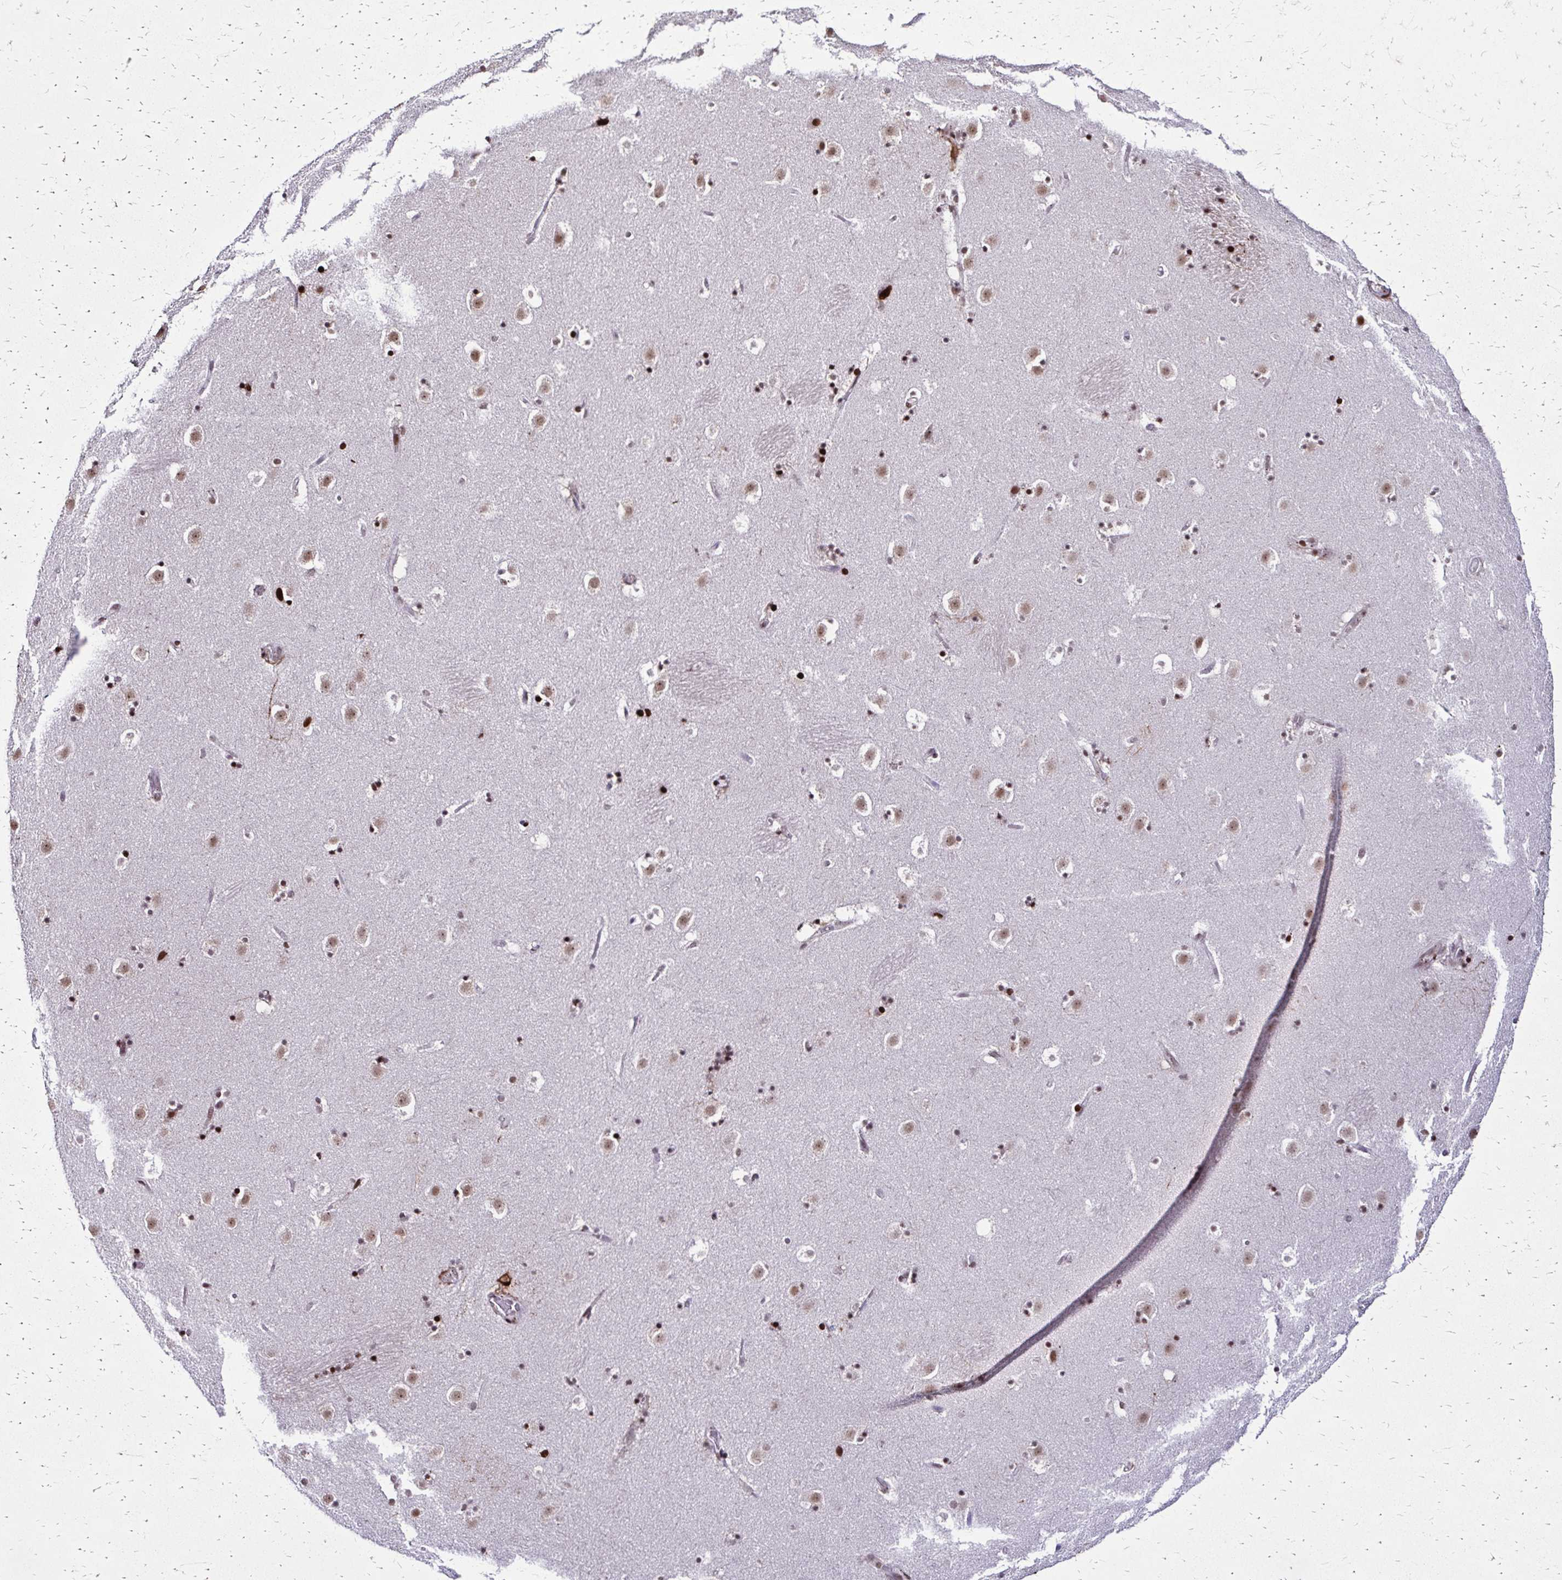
{"staining": {"intensity": "strong", "quantity": "<25%", "location": "cytoplasmic/membranous,nuclear"}, "tissue": "caudate", "cell_type": "Glial cells", "image_type": "normal", "snomed": [{"axis": "morphology", "description": "Normal tissue, NOS"}, {"axis": "topography", "description": "Lateral ventricle wall"}], "caption": "Protein staining of unremarkable caudate shows strong cytoplasmic/membranous,nuclear positivity in about <25% of glial cells. (IHC, brightfield microscopy, high magnification).", "gene": "TOB1", "patient": {"sex": "male", "age": 37}}